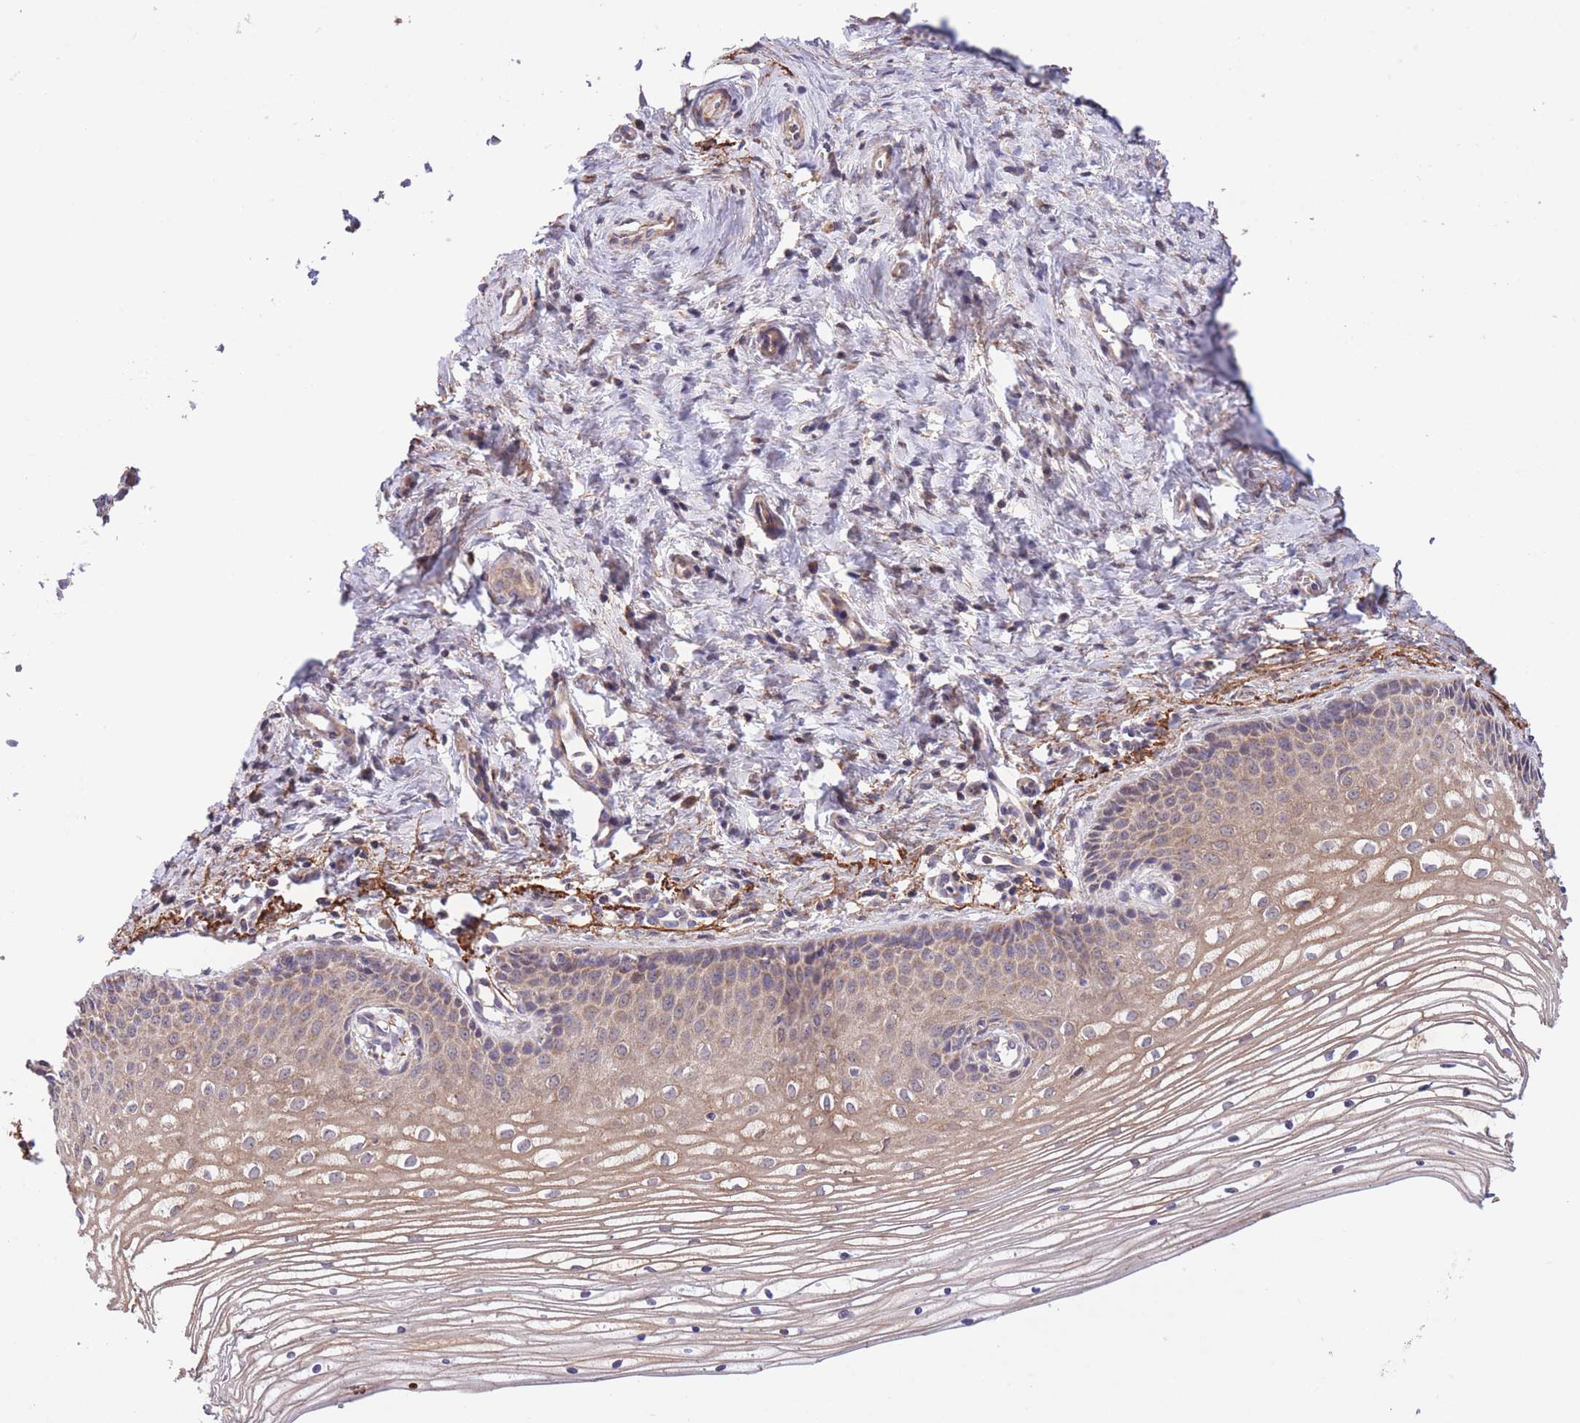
{"staining": {"intensity": "moderate", "quantity": "25%-75%", "location": "cytoplasmic/membranous"}, "tissue": "cervix", "cell_type": "Glandular cells", "image_type": "normal", "snomed": [{"axis": "morphology", "description": "Normal tissue, NOS"}, {"axis": "topography", "description": "Cervix"}], "caption": "IHC photomicrograph of unremarkable cervix: cervix stained using immunohistochemistry (IHC) displays medium levels of moderate protein expression localized specifically in the cytoplasmic/membranous of glandular cells, appearing as a cytoplasmic/membranous brown color.", "gene": "ATP13A2", "patient": {"sex": "female", "age": 47}}